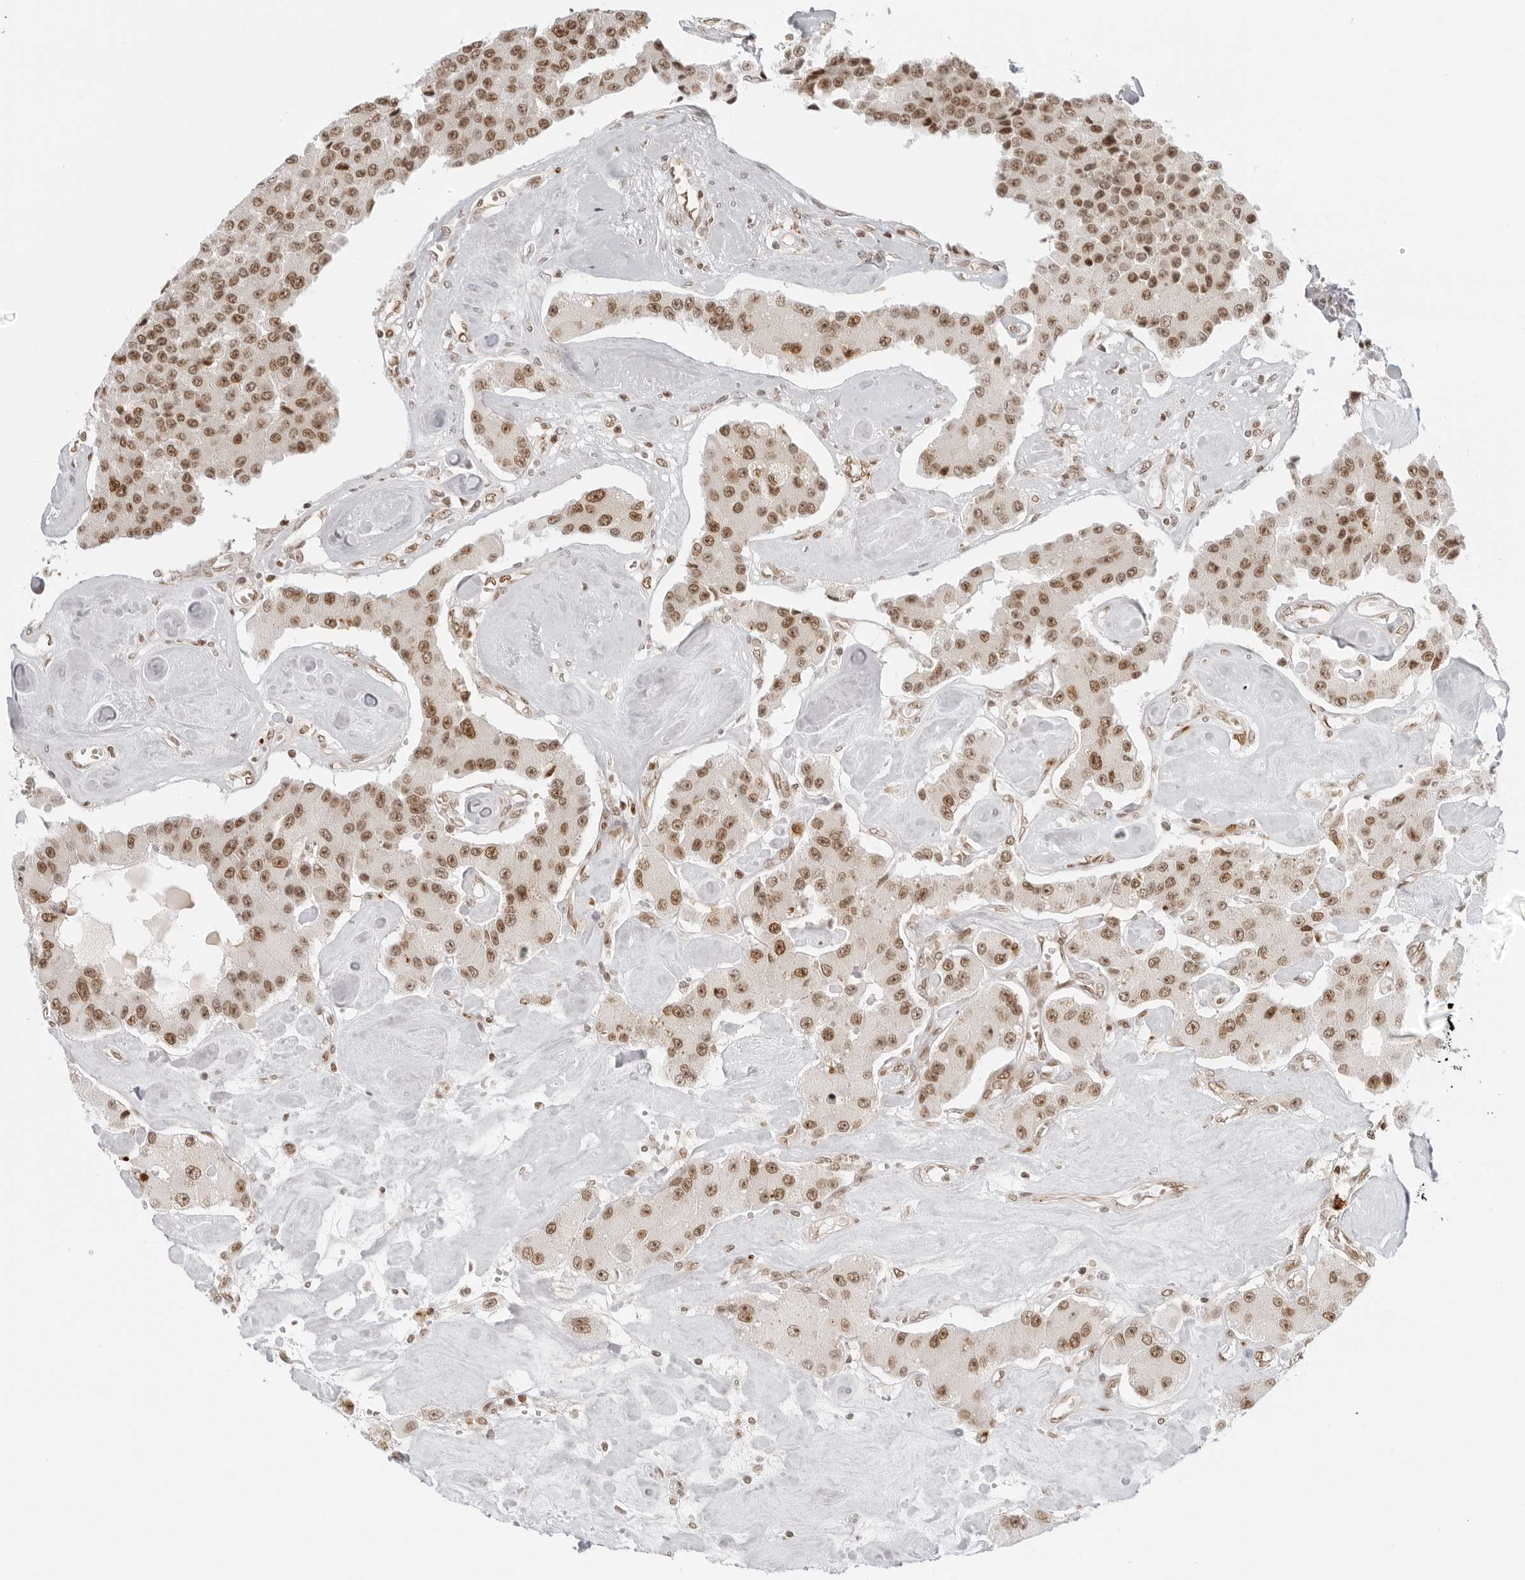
{"staining": {"intensity": "moderate", "quantity": ">75%", "location": "nuclear"}, "tissue": "carcinoid", "cell_type": "Tumor cells", "image_type": "cancer", "snomed": [{"axis": "morphology", "description": "Carcinoid, malignant, NOS"}, {"axis": "topography", "description": "Pancreas"}], "caption": "Immunohistochemical staining of carcinoid demonstrates medium levels of moderate nuclear protein expression in approximately >75% of tumor cells.", "gene": "RCC1", "patient": {"sex": "male", "age": 41}}